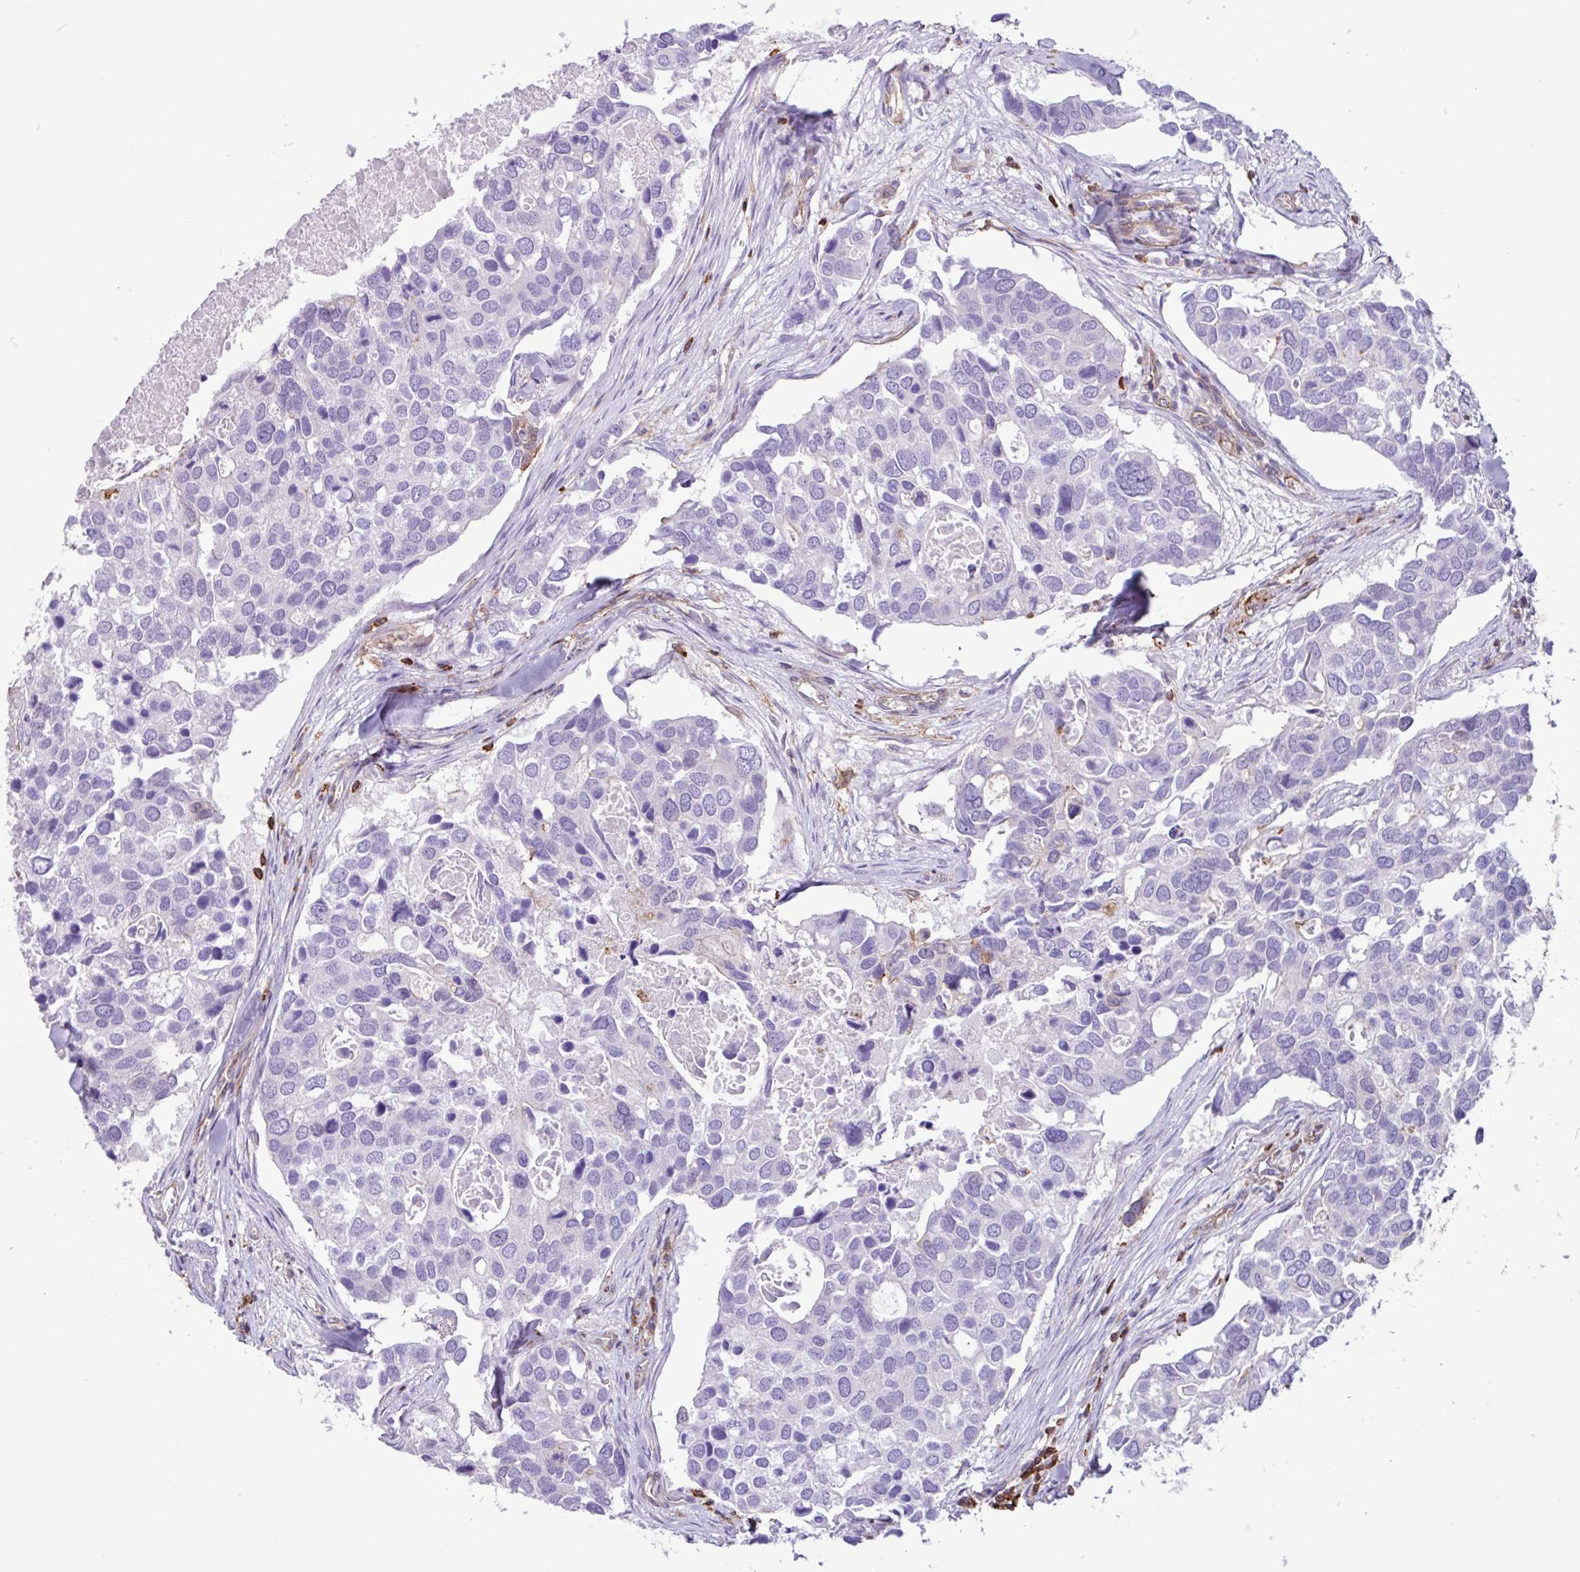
{"staining": {"intensity": "negative", "quantity": "none", "location": "none"}, "tissue": "breast cancer", "cell_type": "Tumor cells", "image_type": "cancer", "snomed": [{"axis": "morphology", "description": "Duct carcinoma"}, {"axis": "topography", "description": "Breast"}], "caption": "A high-resolution micrograph shows immunohistochemistry staining of infiltrating ductal carcinoma (breast), which exhibits no significant staining in tumor cells.", "gene": "PPP1R18", "patient": {"sex": "female", "age": 83}}